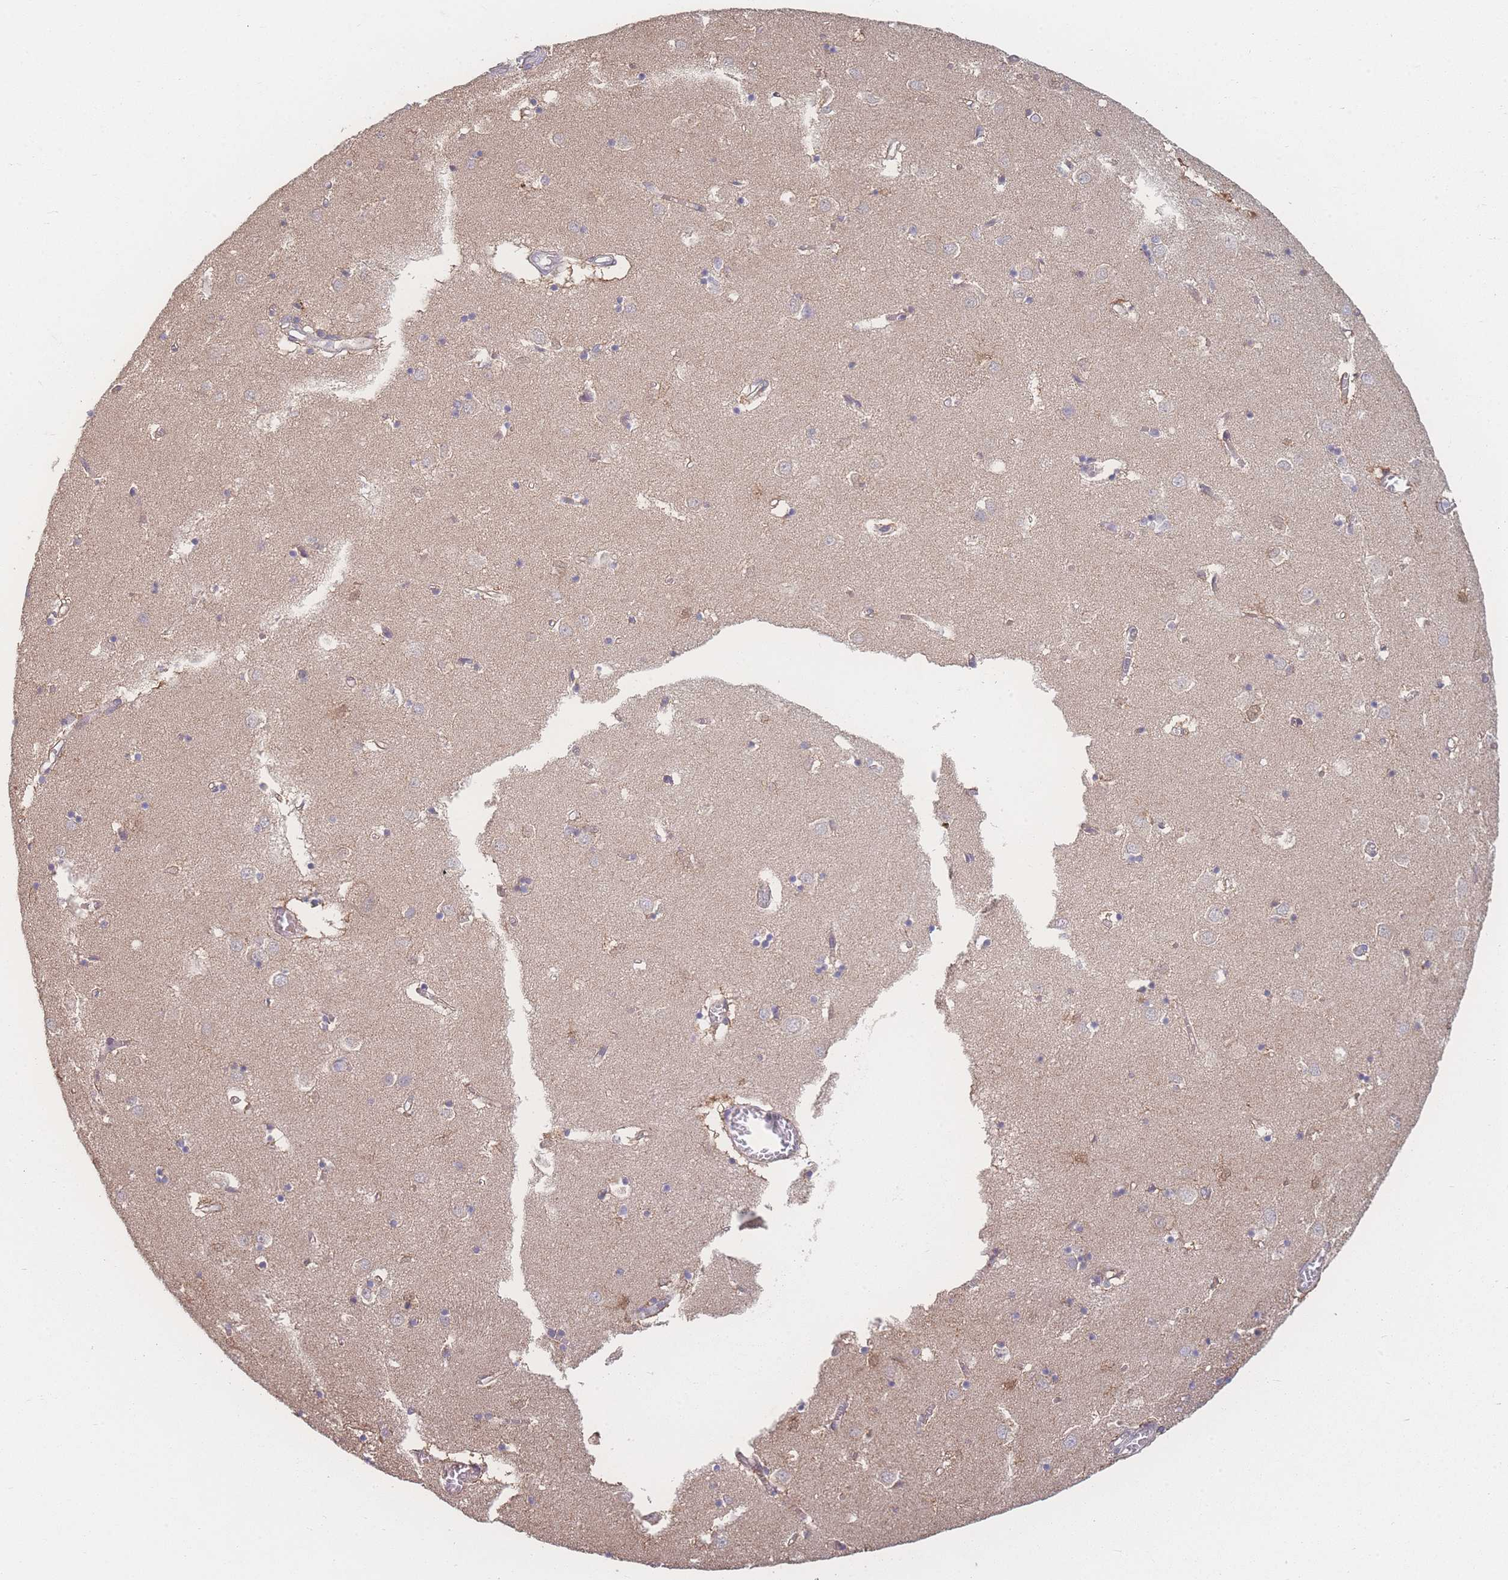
{"staining": {"intensity": "negative", "quantity": "none", "location": "none"}, "tissue": "caudate", "cell_type": "Glial cells", "image_type": "normal", "snomed": [{"axis": "morphology", "description": "Normal tissue, NOS"}, {"axis": "topography", "description": "Lateral ventricle wall"}], "caption": "IHC micrograph of normal caudate: caudate stained with DAB demonstrates no significant protein positivity in glial cells.", "gene": "GIPR", "patient": {"sex": "male", "age": 70}}